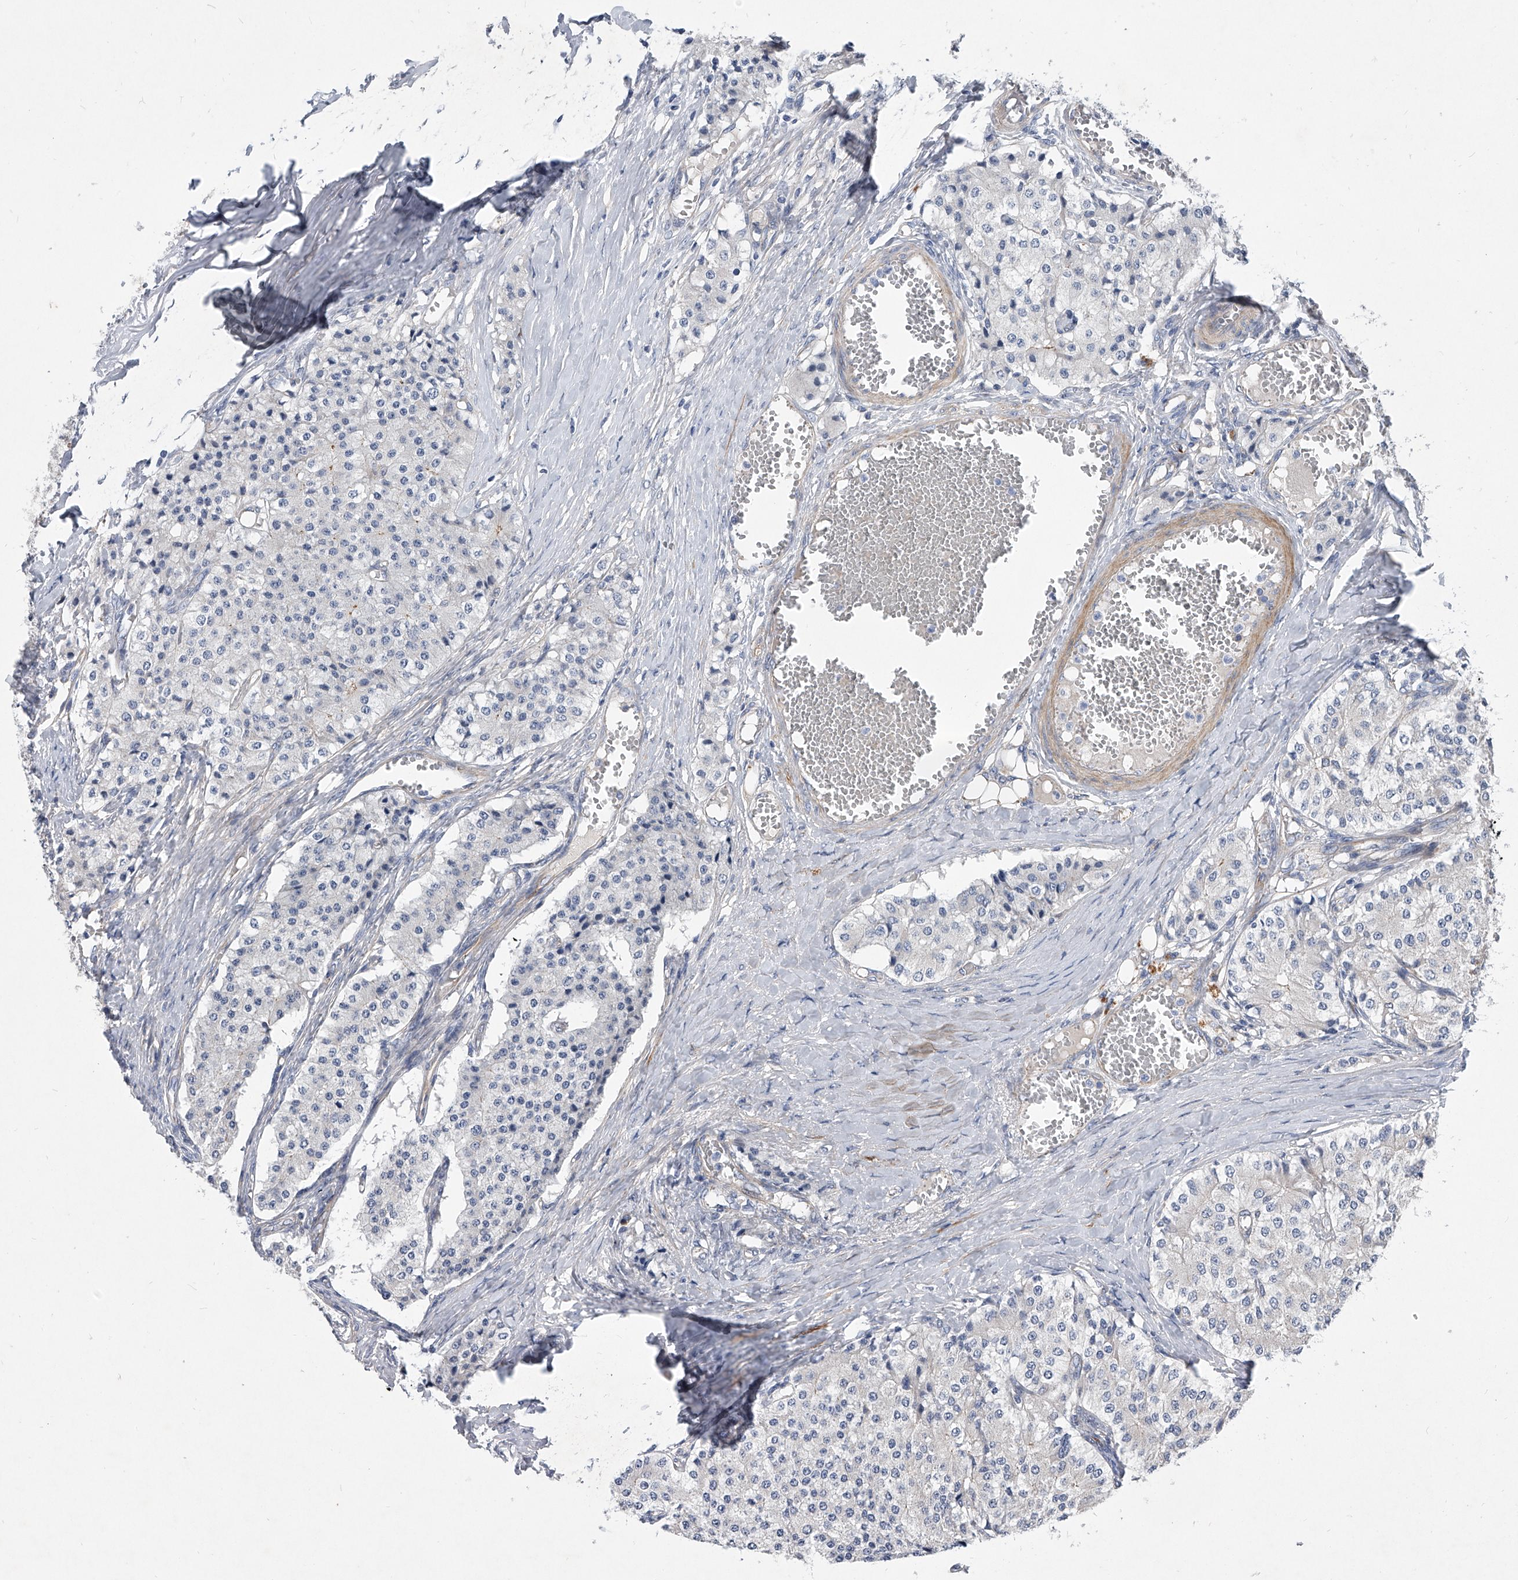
{"staining": {"intensity": "negative", "quantity": "none", "location": "none"}, "tissue": "carcinoid", "cell_type": "Tumor cells", "image_type": "cancer", "snomed": [{"axis": "morphology", "description": "Carcinoid, malignant, NOS"}, {"axis": "topography", "description": "Colon"}], "caption": "The micrograph demonstrates no staining of tumor cells in malignant carcinoid. (DAB immunohistochemistry (IHC) visualized using brightfield microscopy, high magnification).", "gene": "MINDY4", "patient": {"sex": "female", "age": 52}}